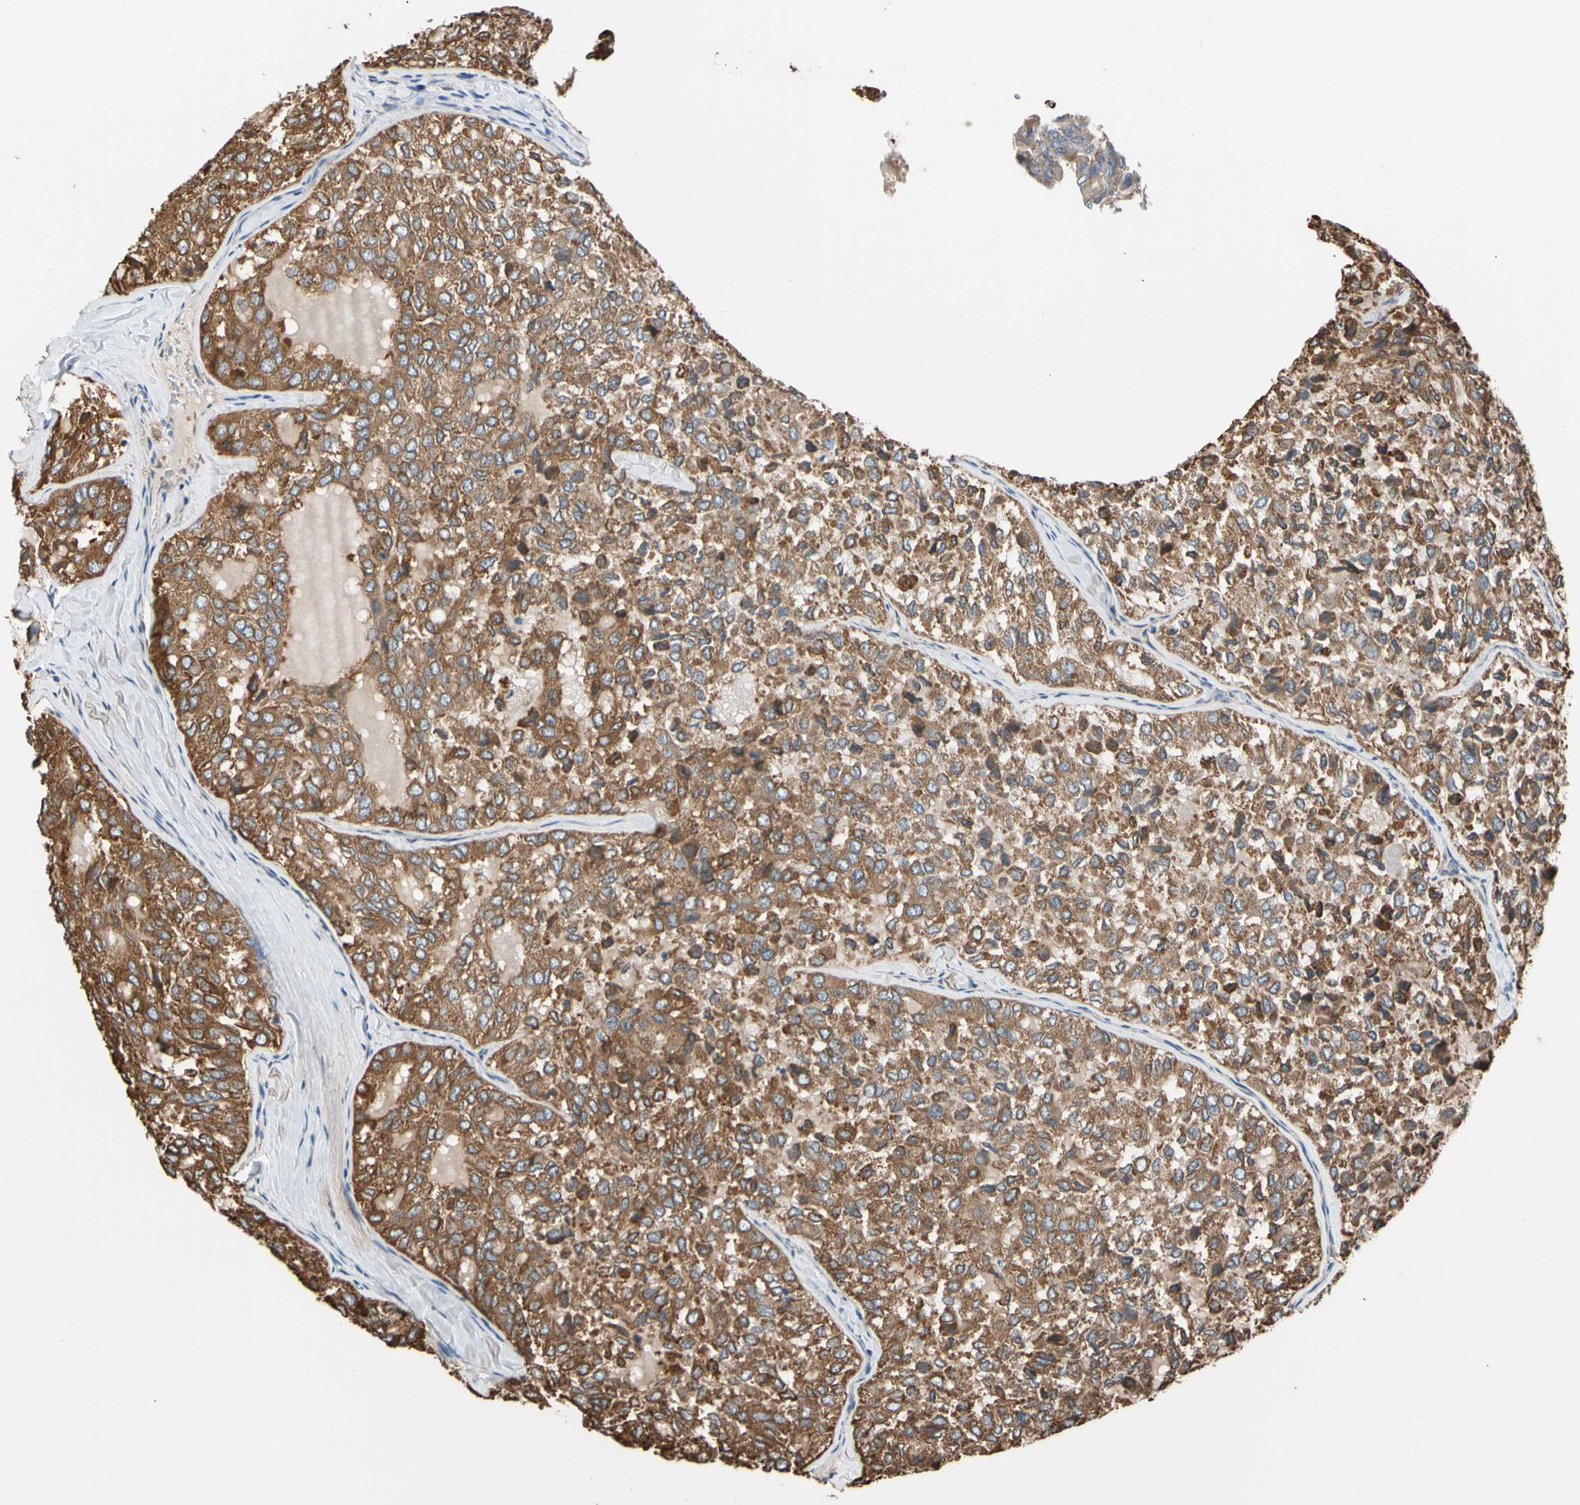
{"staining": {"intensity": "strong", "quantity": ">75%", "location": "cytoplasmic/membranous"}, "tissue": "thyroid cancer", "cell_type": "Tumor cells", "image_type": "cancer", "snomed": [{"axis": "morphology", "description": "Follicular adenoma carcinoma, NOS"}, {"axis": "topography", "description": "Thyroid gland"}], "caption": "Brown immunohistochemical staining in human thyroid follicular adenoma carcinoma displays strong cytoplasmic/membranous expression in approximately >75% of tumor cells. (DAB (3,3'-diaminobenzidine) = brown stain, brightfield microscopy at high magnification).", "gene": "LIMK2", "patient": {"sex": "male", "age": 75}}